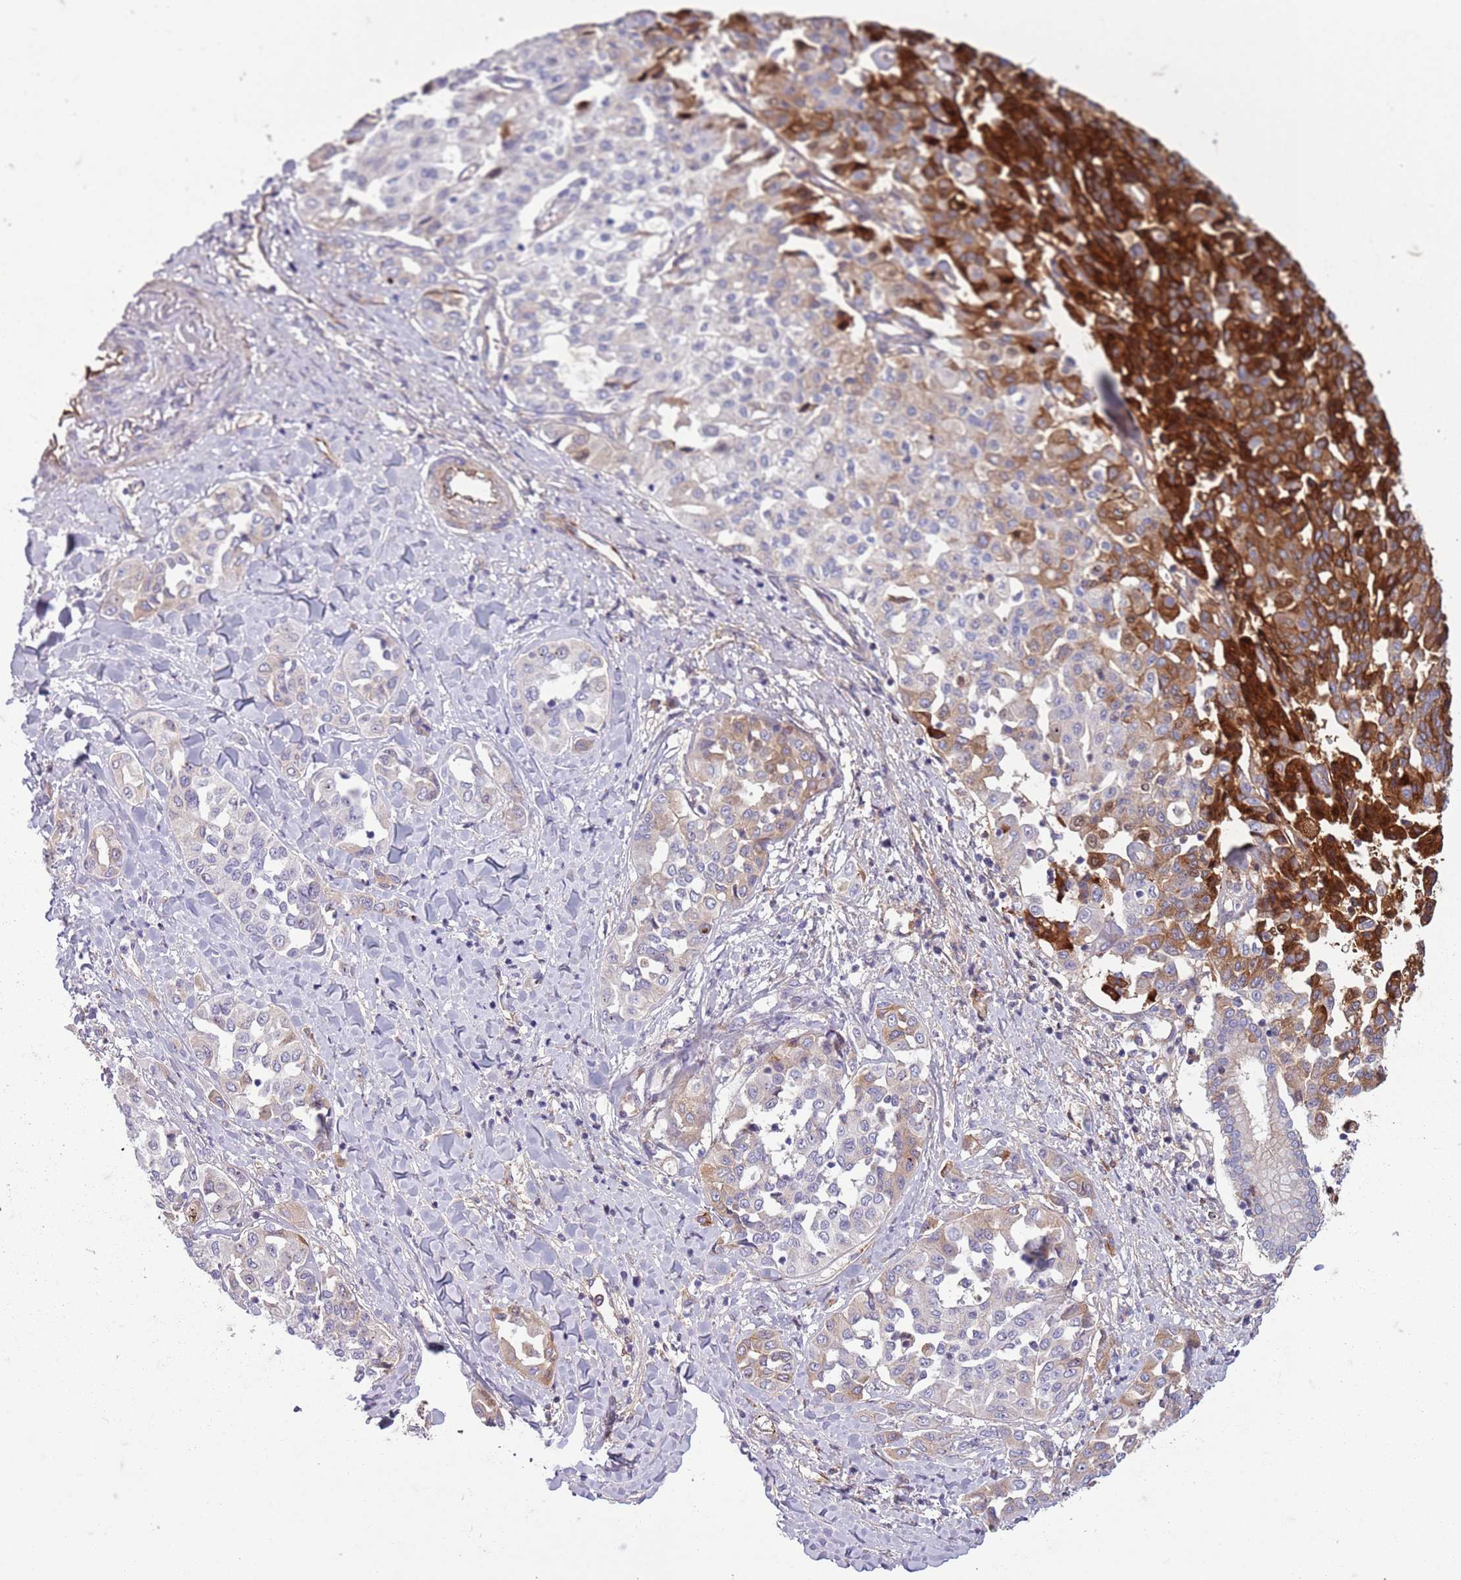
{"staining": {"intensity": "strong", "quantity": "<25%", "location": "cytoplasmic/membranous,nuclear"}, "tissue": "liver cancer", "cell_type": "Tumor cells", "image_type": "cancer", "snomed": [{"axis": "morphology", "description": "Cholangiocarcinoma"}, {"axis": "topography", "description": "Liver"}], "caption": "Brown immunohistochemical staining in liver cancer (cholangiocarcinoma) demonstrates strong cytoplasmic/membranous and nuclear expression in about <25% of tumor cells. Using DAB (brown) and hematoxylin (blue) stains, captured at high magnification using brightfield microscopy.", "gene": "TAS2R38", "patient": {"sex": "female", "age": 77}}